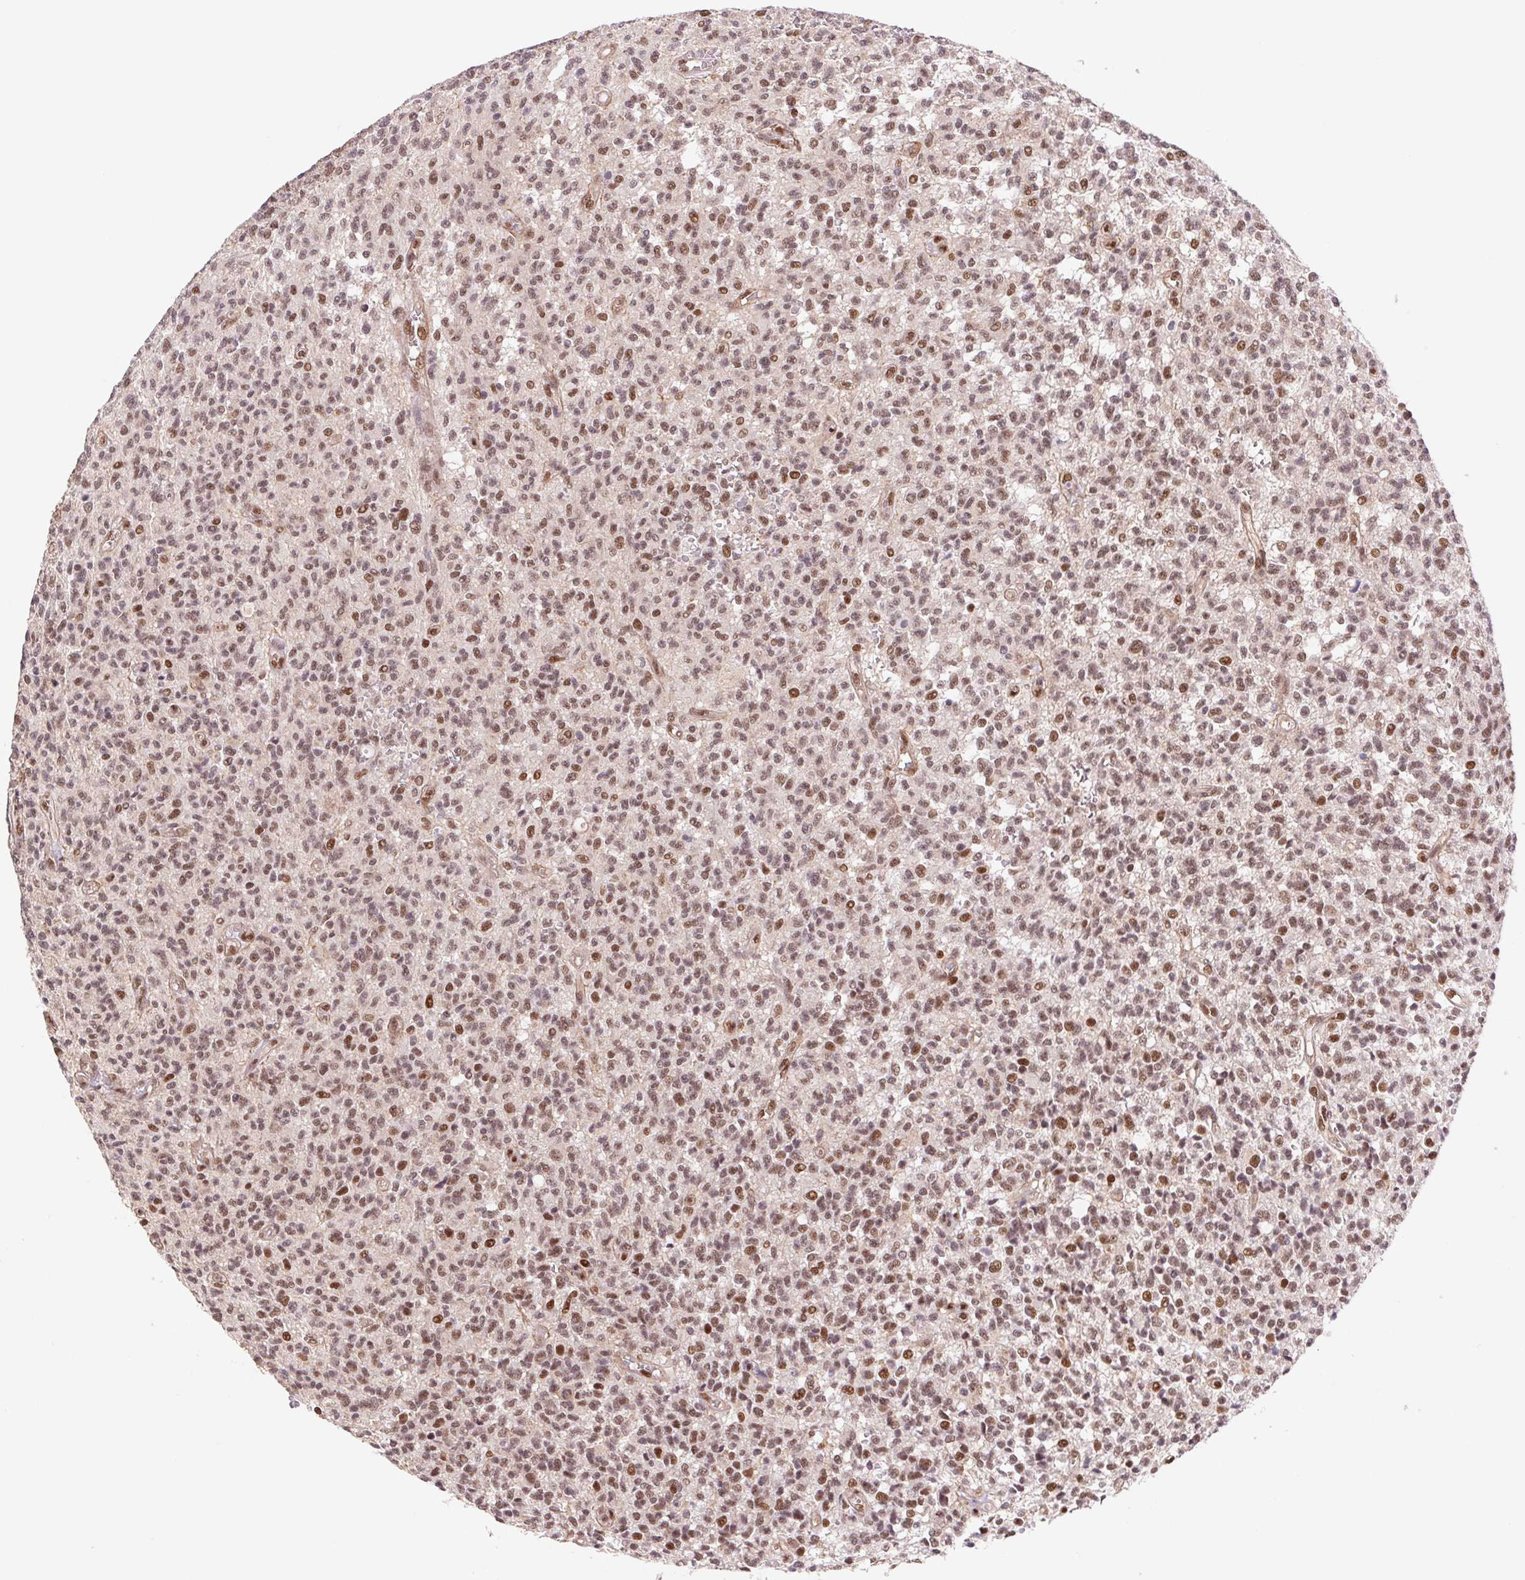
{"staining": {"intensity": "moderate", "quantity": "25%-75%", "location": "nuclear"}, "tissue": "glioma", "cell_type": "Tumor cells", "image_type": "cancer", "snomed": [{"axis": "morphology", "description": "Glioma, malignant, Low grade"}, {"axis": "topography", "description": "Brain"}], "caption": "IHC staining of malignant low-grade glioma, which demonstrates medium levels of moderate nuclear staining in about 25%-75% of tumor cells indicating moderate nuclear protein expression. The staining was performed using DAB (3,3'-diaminobenzidine) (brown) for protein detection and nuclei were counterstained in hematoxylin (blue).", "gene": "CWC25", "patient": {"sex": "male", "age": 64}}